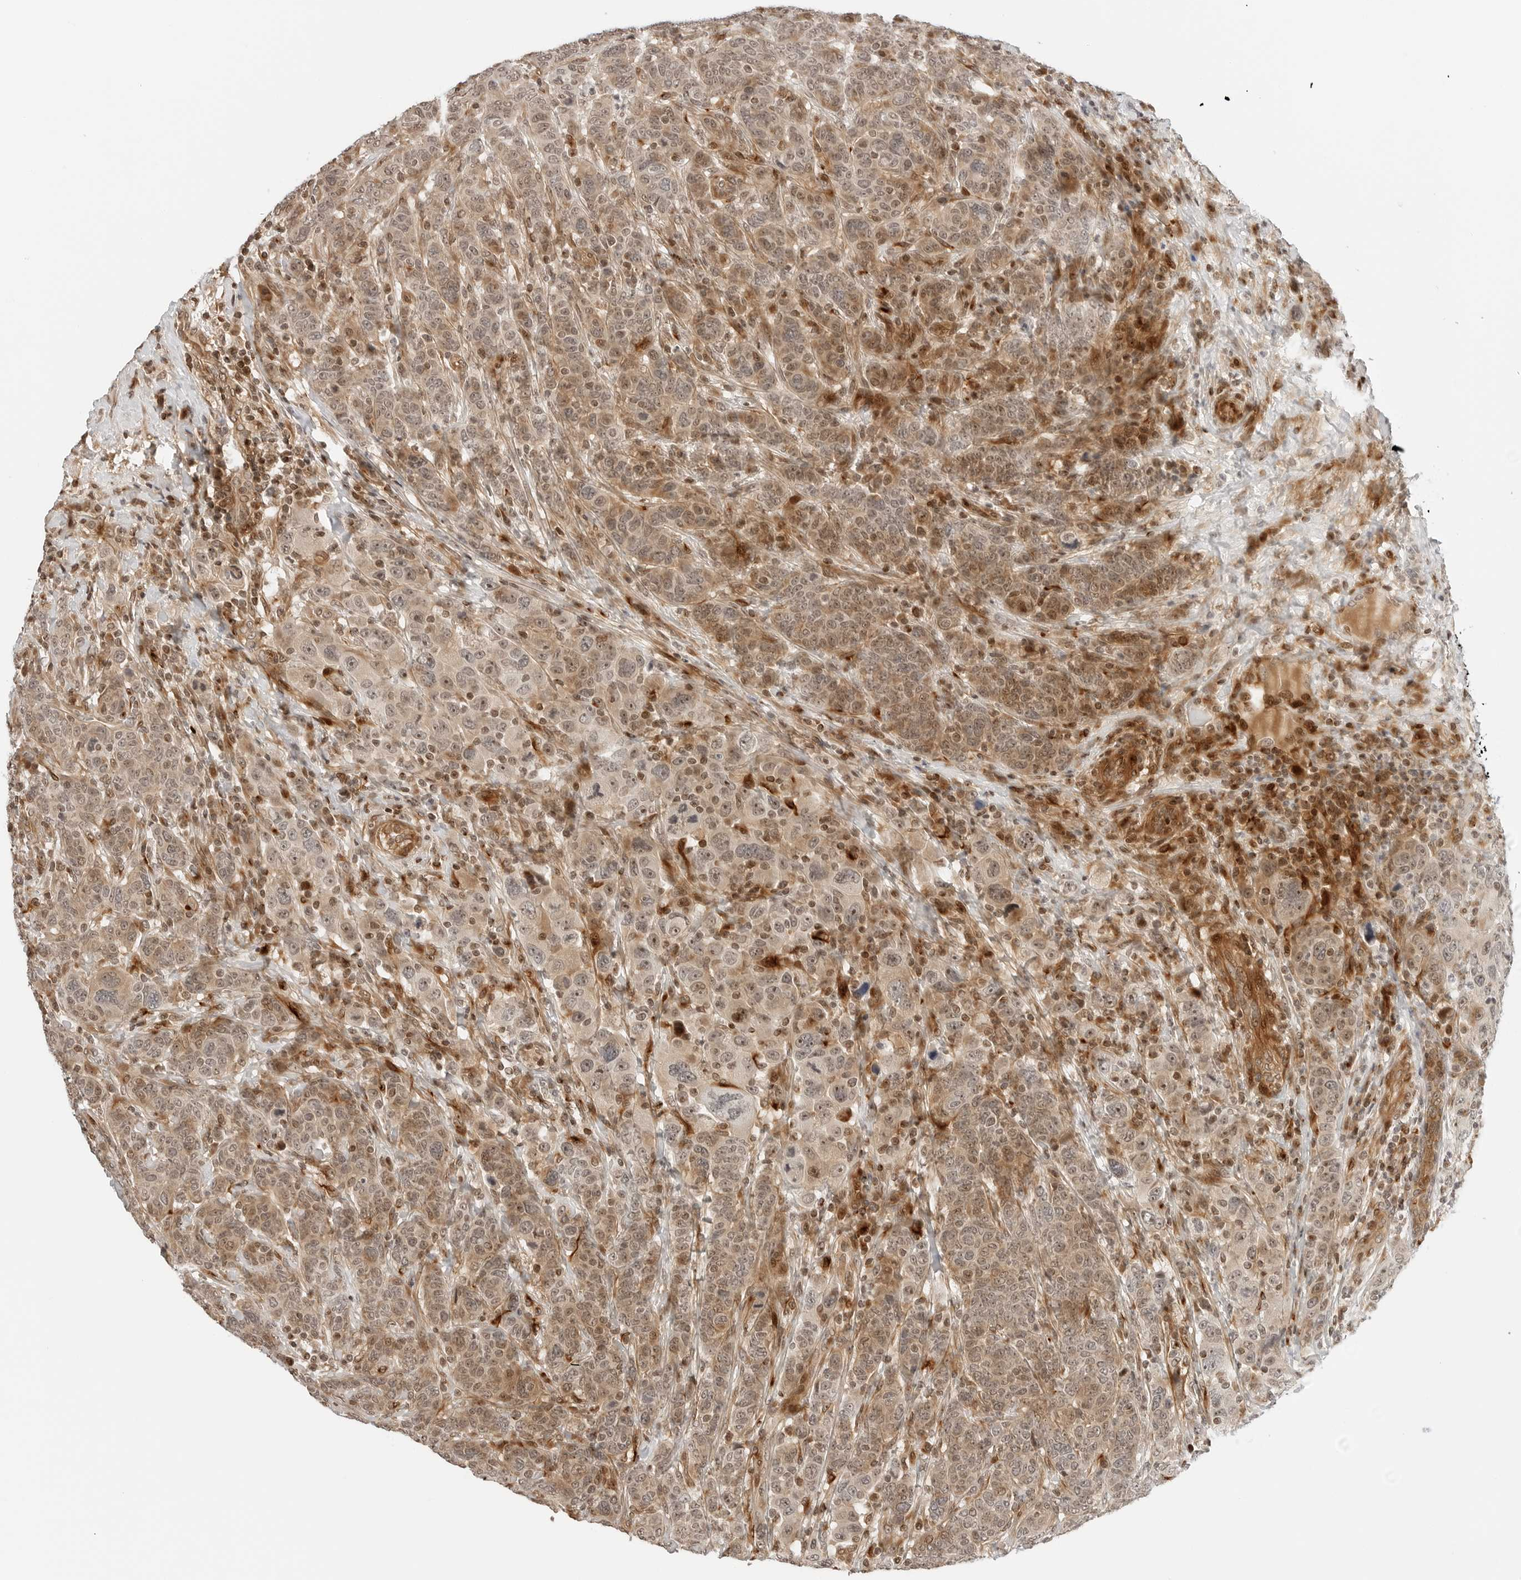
{"staining": {"intensity": "weak", "quantity": ">75%", "location": "cytoplasmic/membranous,nuclear"}, "tissue": "breast cancer", "cell_type": "Tumor cells", "image_type": "cancer", "snomed": [{"axis": "morphology", "description": "Duct carcinoma"}, {"axis": "topography", "description": "Breast"}], "caption": "About >75% of tumor cells in breast cancer (infiltrating ductal carcinoma) demonstrate weak cytoplasmic/membranous and nuclear protein positivity as visualized by brown immunohistochemical staining.", "gene": "GEM", "patient": {"sex": "female", "age": 37}}